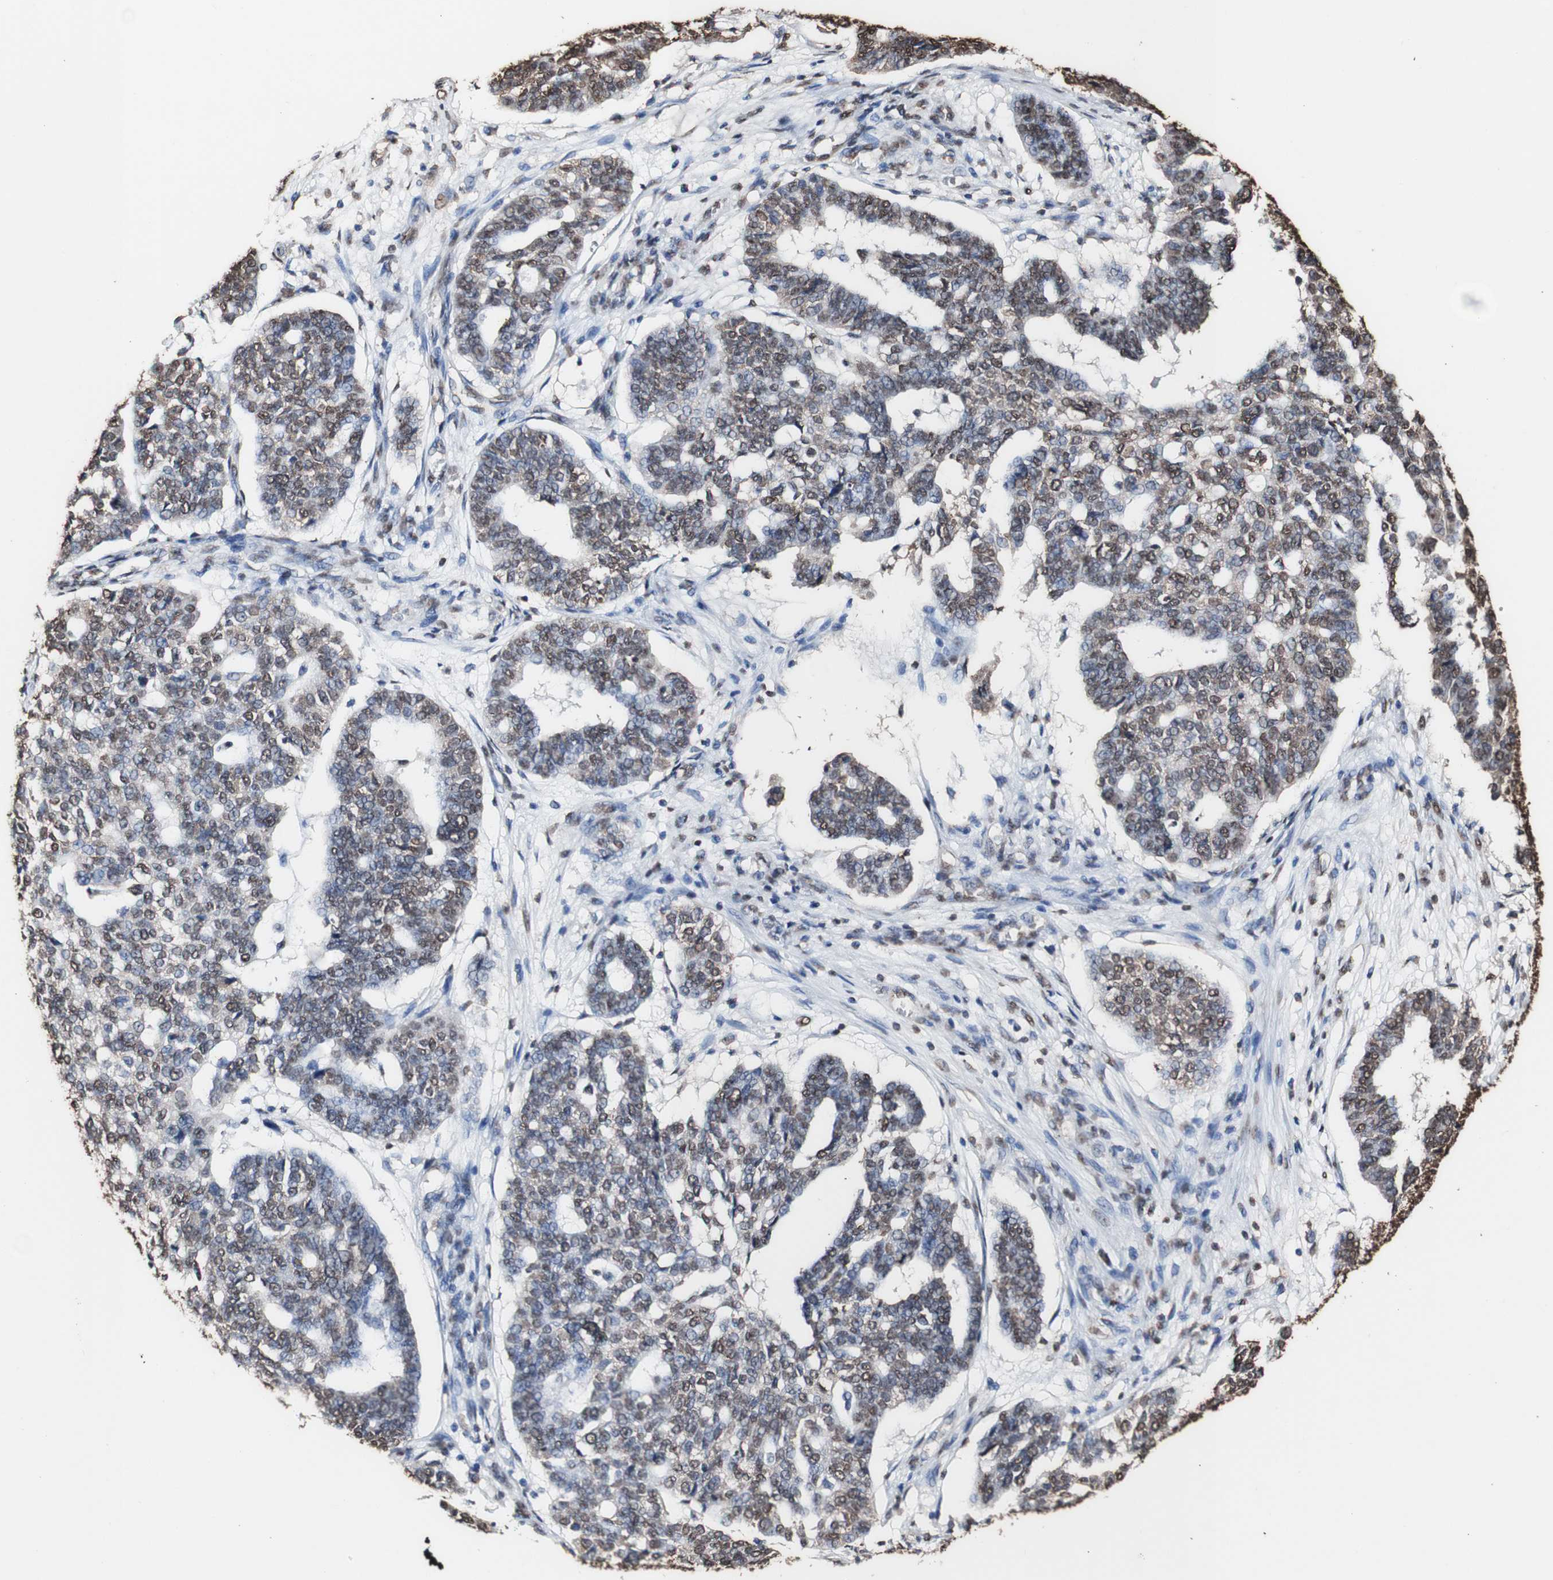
{"staining": {"intensity": "moderate", "quantity": "25%-75%", "location": "cytoplasmic/membranous,nuclear"}, "tissue": "ovarian cancer", "cell_type": "Tumor cells", "image_type": "cancer", "snomed": [{"axis": "morphology", "description": "Cystadenocarcinoma, serous, NOS"}, {"axis": "topography", "description": "Ovary"}], "caption": "IHC staining of serous cystadenocarcinoma (ovarian), which demonstrates medium levels of moderate cytoplasmic/membranous and nuclear expression in about 25%-75% of tumor cells indicating moderate cytoplasmic/membranous and nuclear protein staining. The staining was performed using DAB (3,3'-diaminobenzidine) (brown) for protein detection and nuclei were counterstained in hematoxylin (blue).", "gene": "PIDD1", "patient": {"sex": "female", "age": 59}}